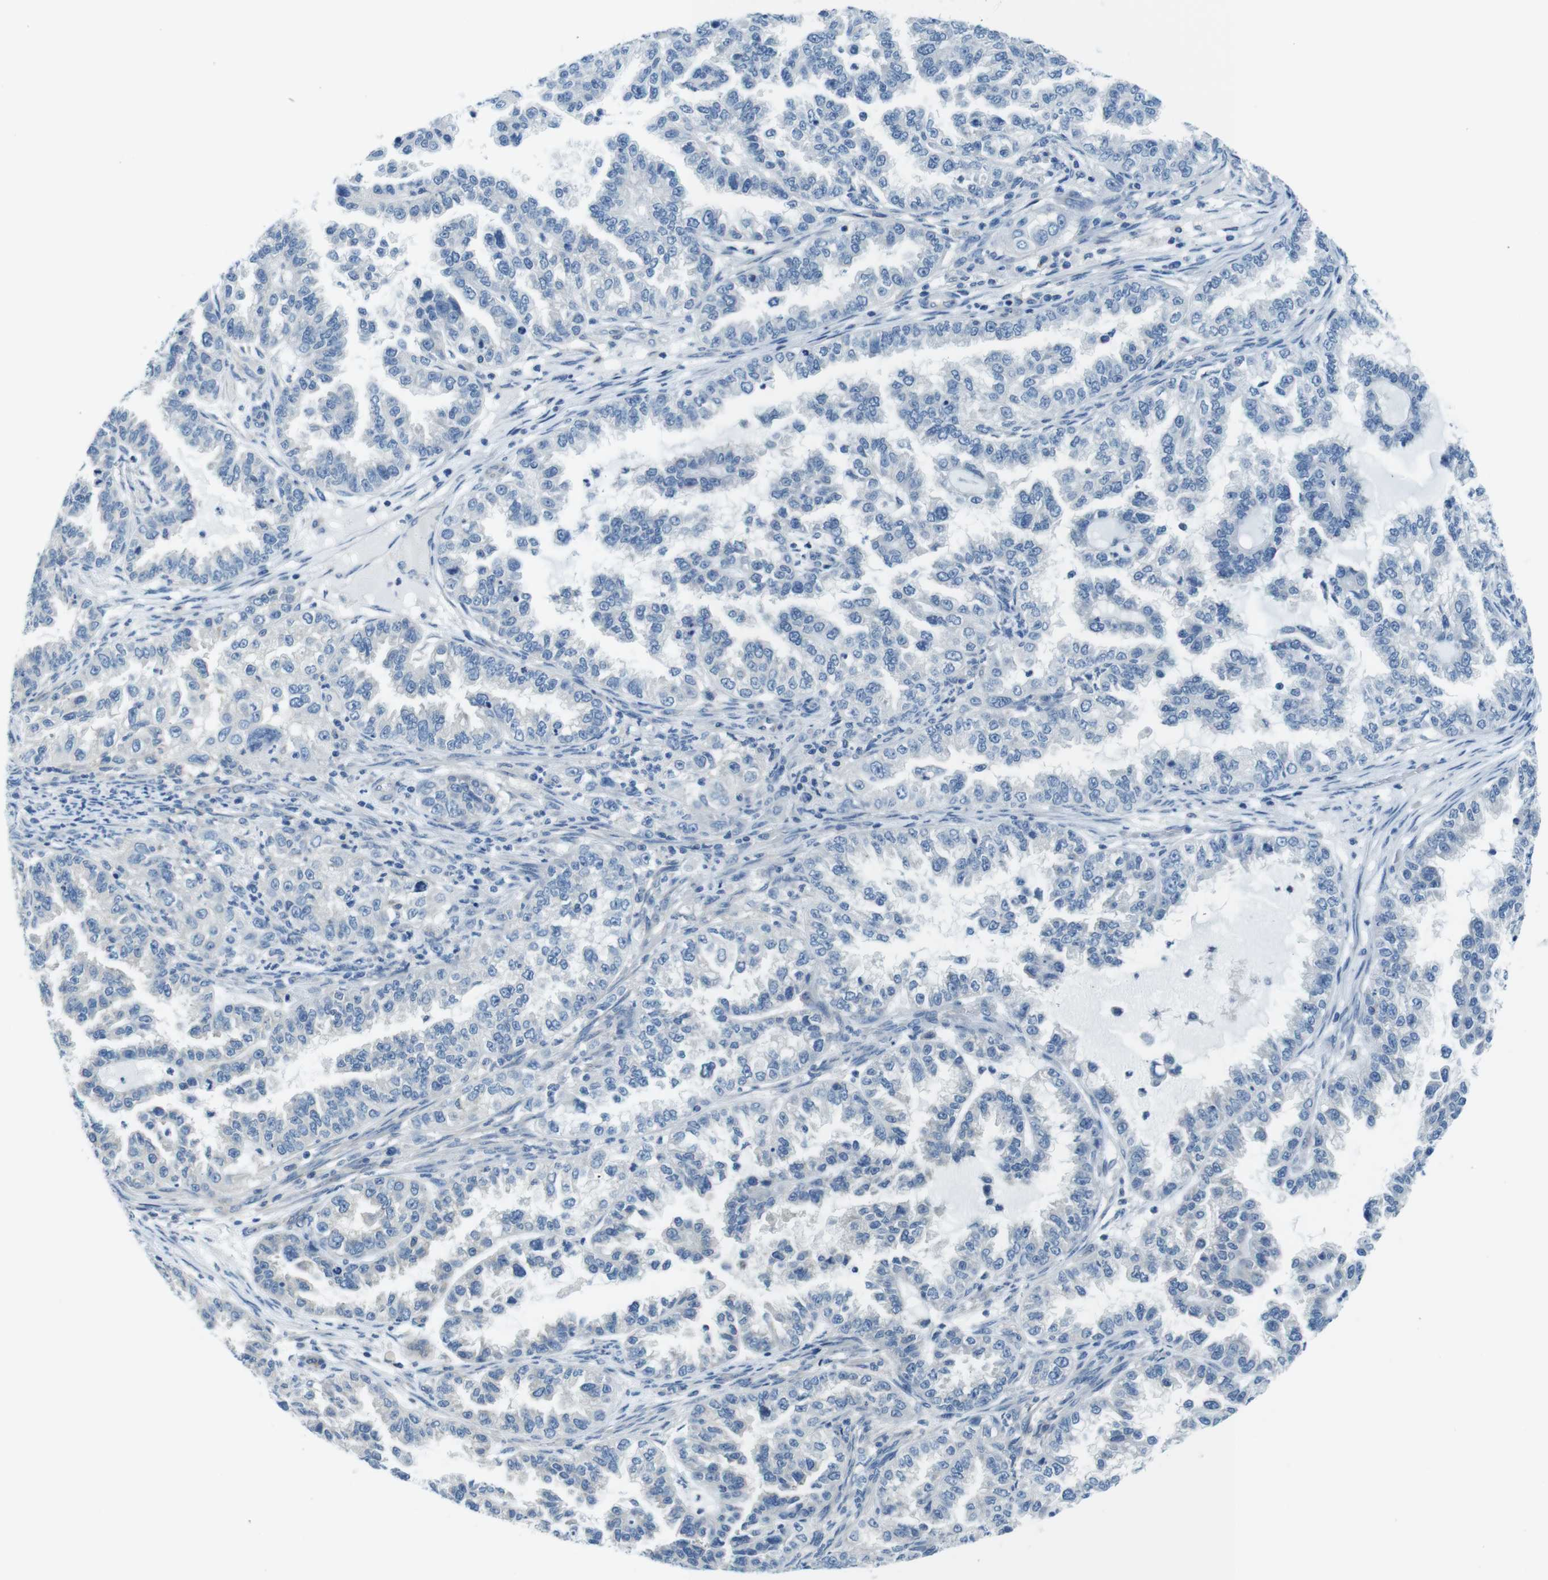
{"staining": {"intensity": "negative", "quantity": "none", "location": "none"}, "tissue": "endometrial cancer", "cell_type": "Tumor cells", "image_type": "cancer", "snomed": [{"axis": "morphology", "description": "Adenocarcinoma, NOS"}, {"axis": "topography", "description": "Endometrium"}], "caption": "High power microscopy photomicrograph of an immunohistochemistry (IHC) histopathology image of adenocarcinoma (endometrial), revealing no significant expression in tumor cells.", "gene": "EIF2B5", "patient": {"sex": "female", "age": 85}}